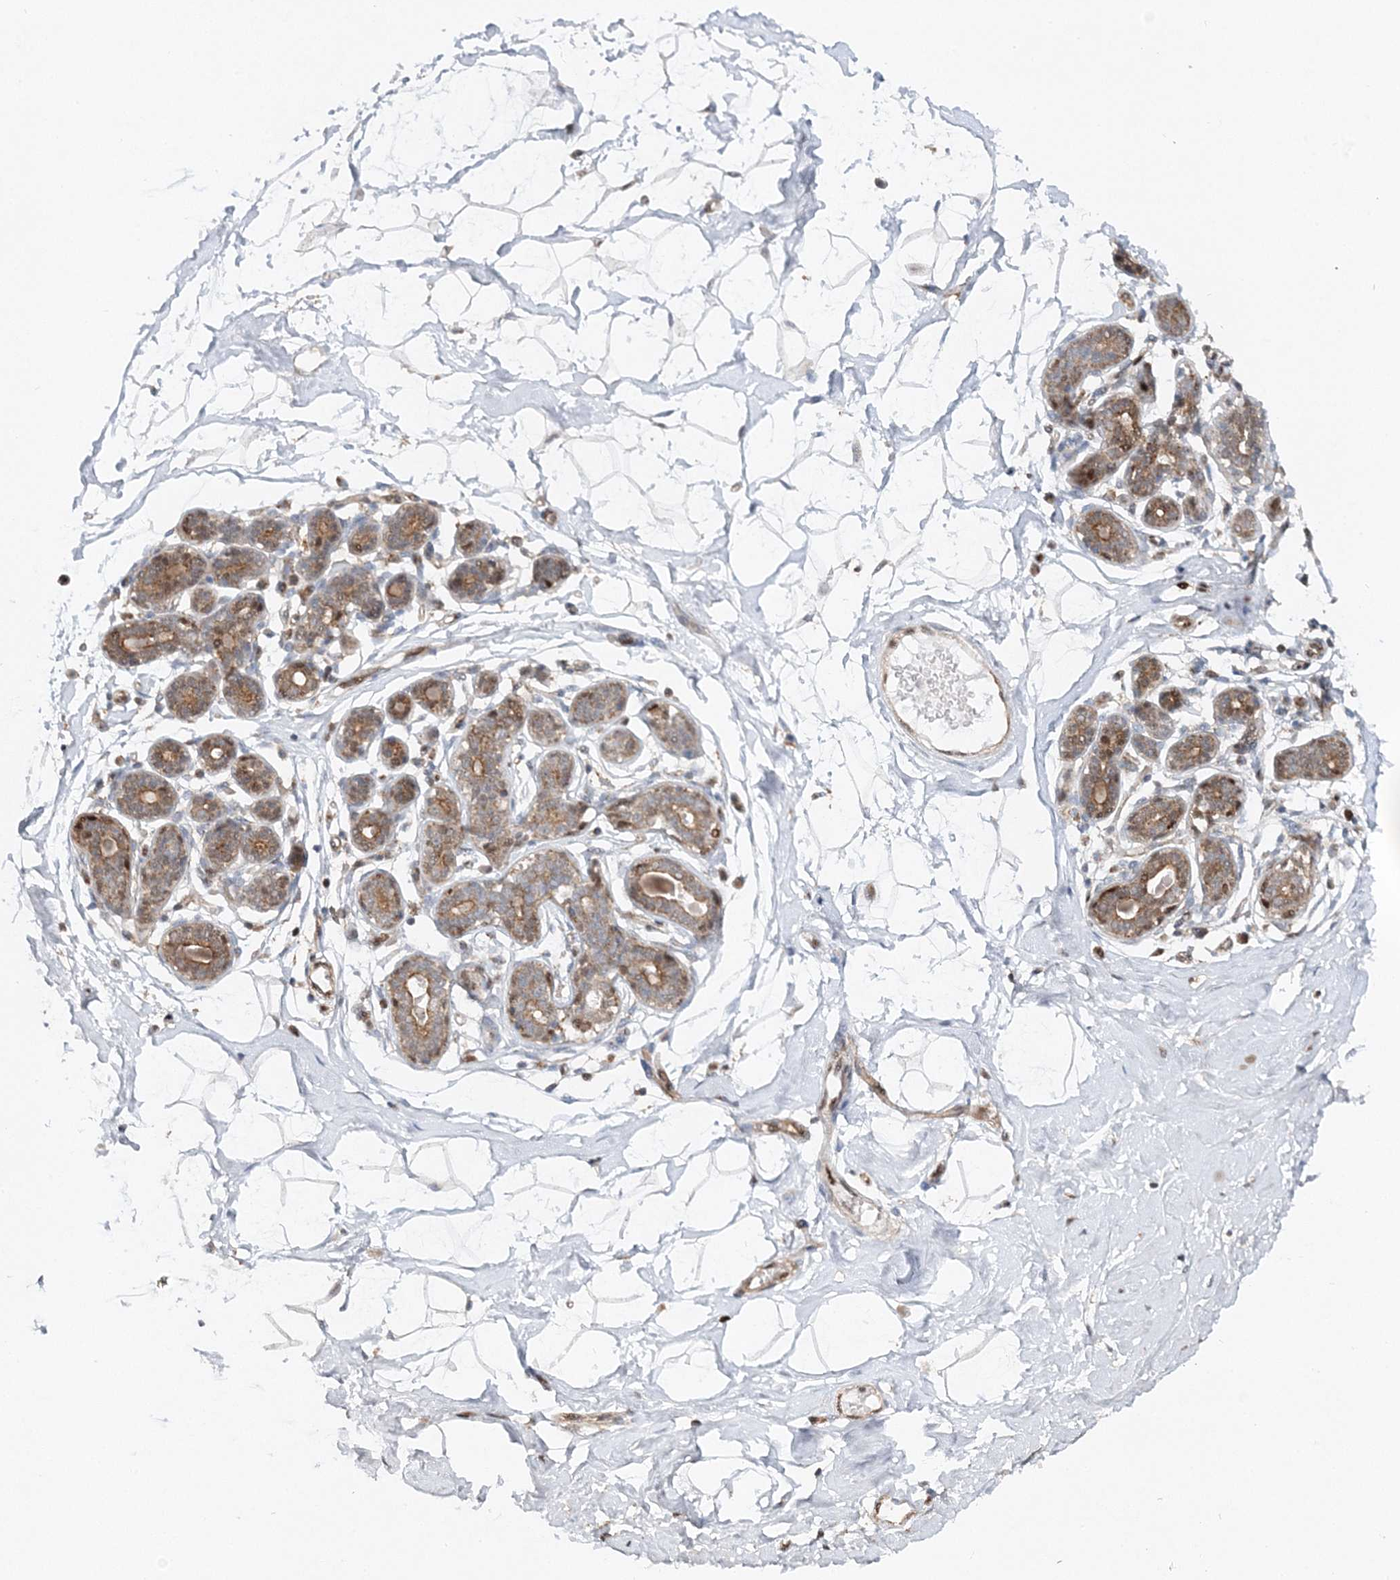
{"staining": {"intensity": "negative", "quantity": "none", "location": "none"}, "tissue": "breast", "cell_type": "Adipocytes", "image_type": "normal", "snomed": [{"axis": "morphology", "description": "Normal tissue, NOS"}, {"axis": "topography", "description": "Breast"}], "caption": "Immunohistochemistry of benign human breast shows no positivity in adipocytes.", "gene": "RAB11FIP2", "patient": {"sex": "female", "age": 23}}